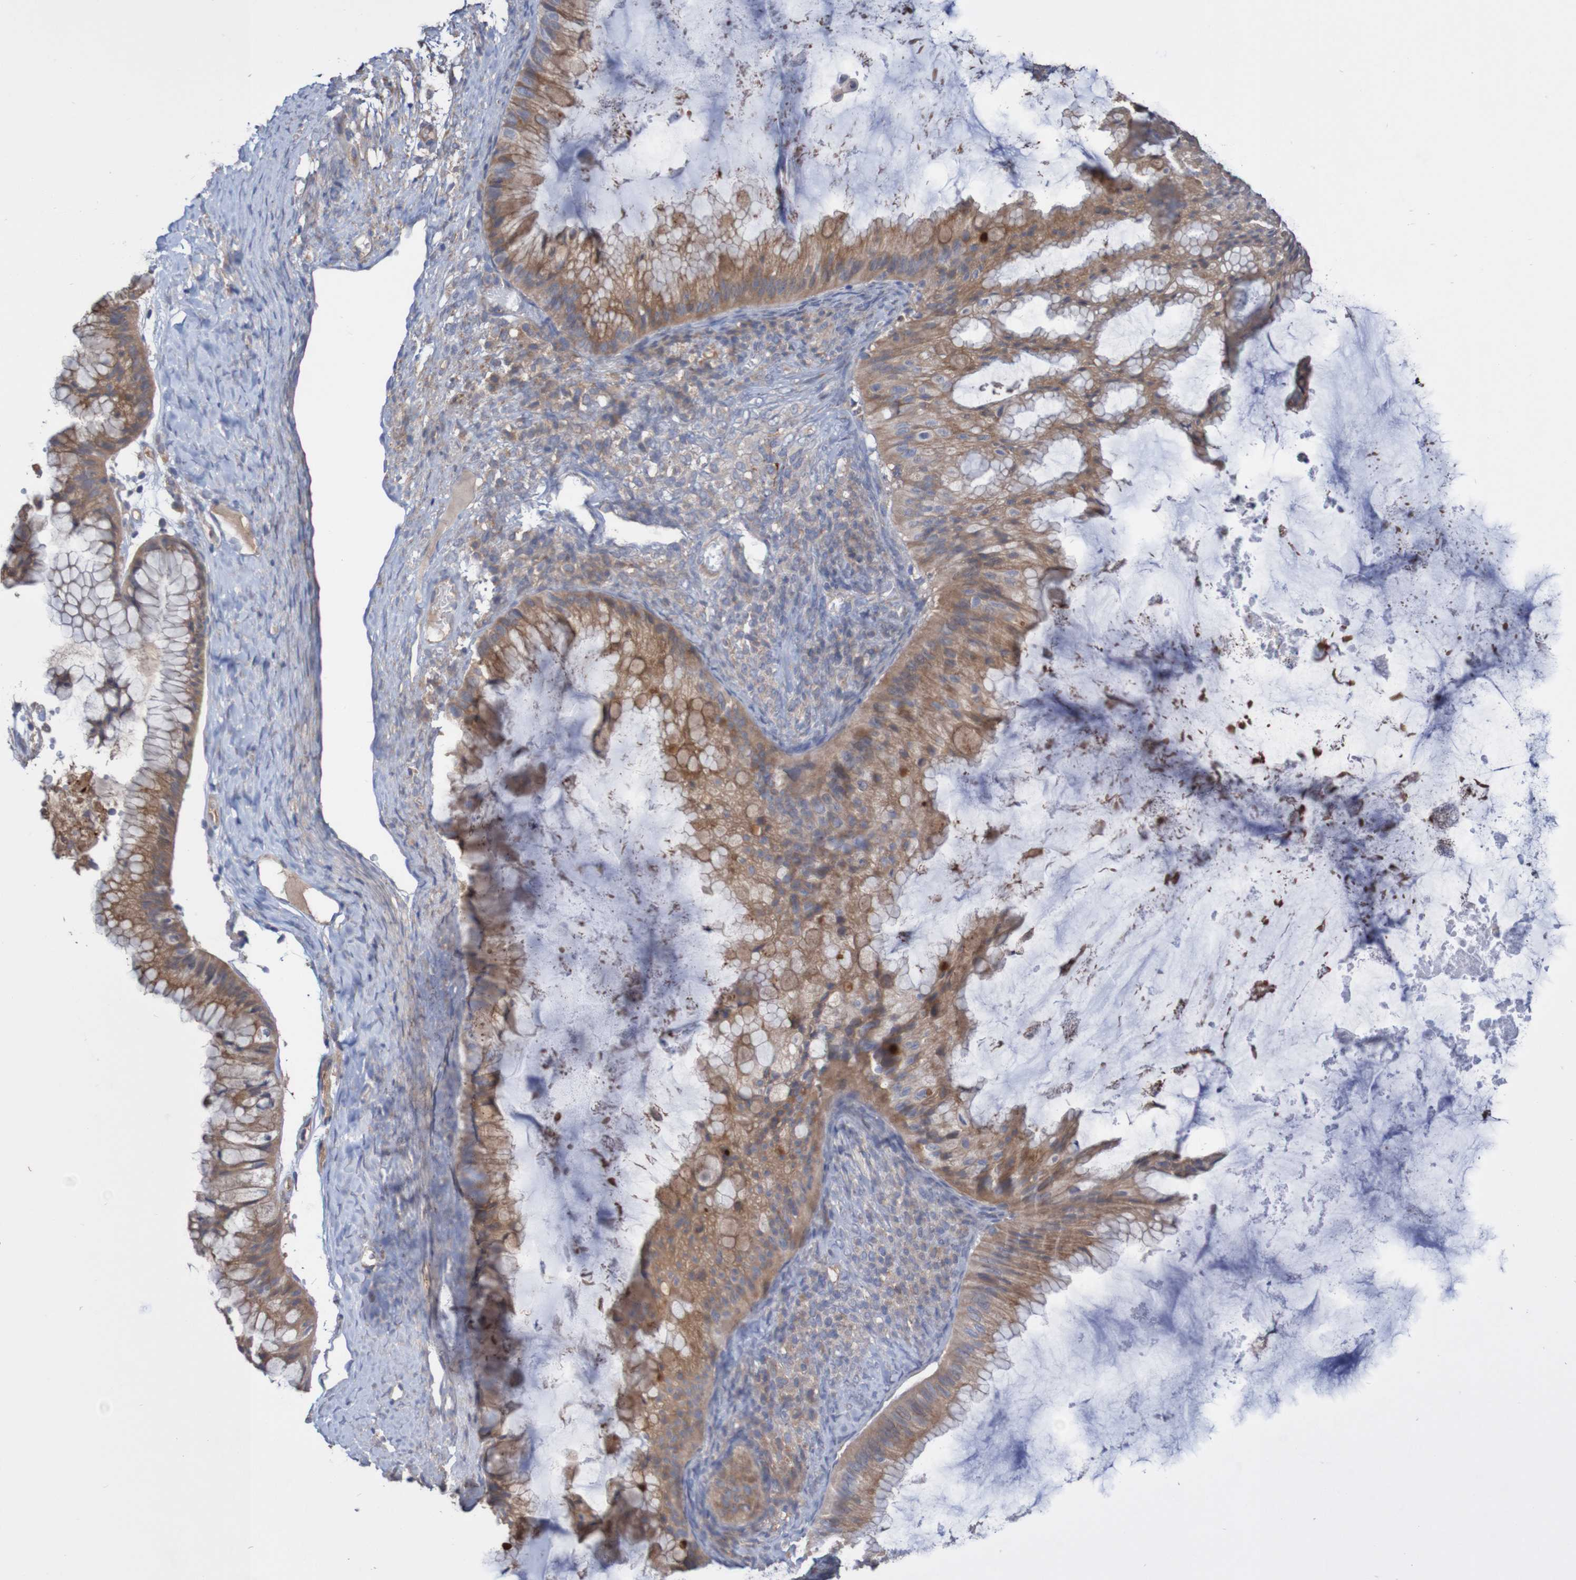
{"staining": {"intensity": "moderate", "quantity": ">75%", "location": "cytoplasmic/membranous"}, "tissue": "ovarian cancer", "cell_type": "Tumor cells", "image_type": "cancer", "snomed": [{"axis": "morphology", "description": "Cystadenocarcinoma, mucinous, NOS"}, {"axis": "topography", "description": "Ovary"}], "caption": "Mucinous cystadenocarcinoma (ovarian) stained for a protein (brown) shows moderate cytoplasmic/membranous positive staining in about >75% of tumor cells.", "gene": "PHYH", "patient": {"sex": "female", "age": 61}}